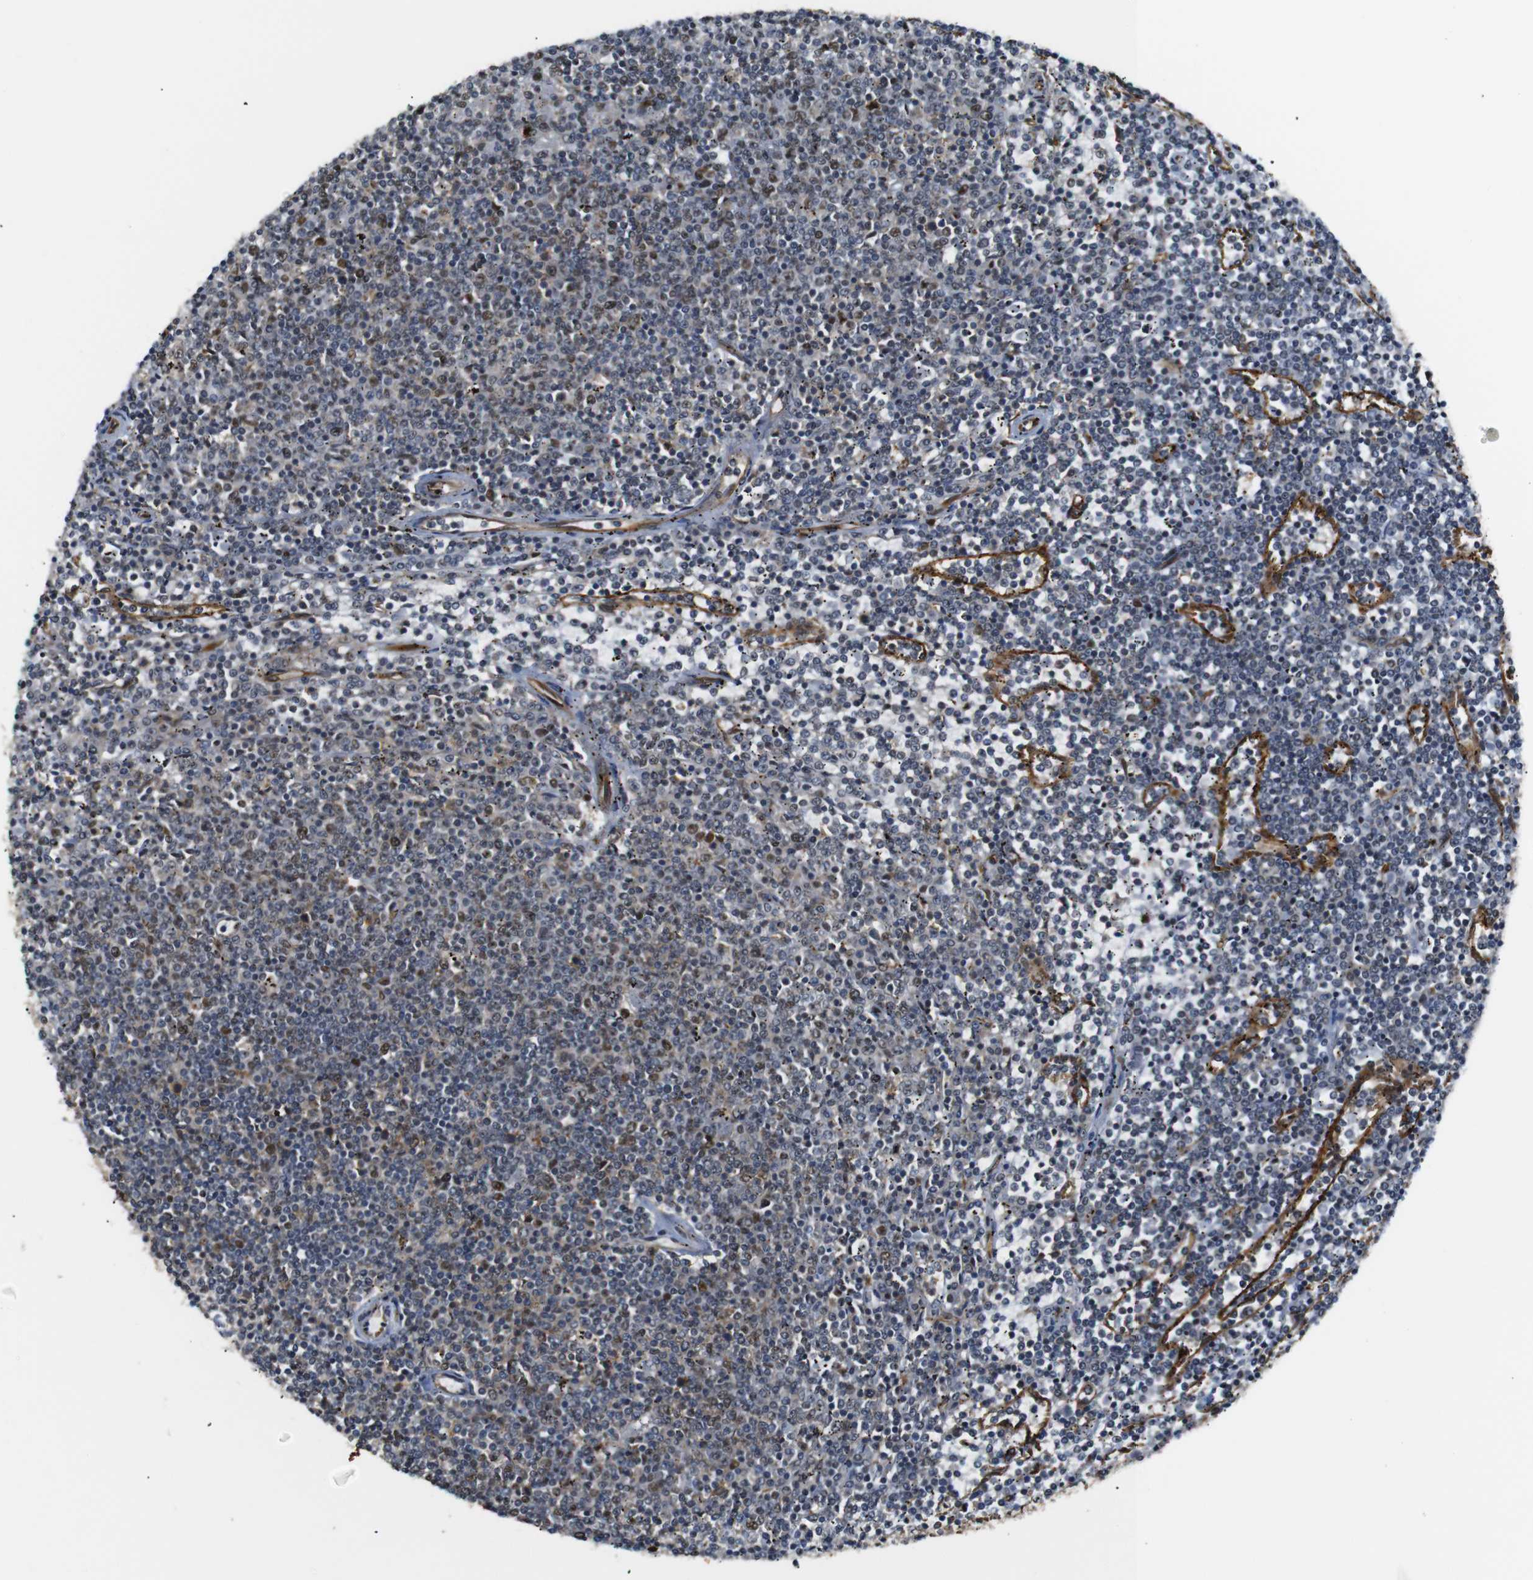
{"staining": {"intensity": "weak", "quantity": "25%-75%", "location": "nuclear"}, "tissue": "lymphoma", "cell_type": "Tumor cells", "image_type": "cancer", "snomed": [{"axis": "morphology", "description": "Malignant lymphoma, non-Hodgkin's type, Low grade"}, {"axis": "topography", "description": "Spleen"}], "caption": "Brown immunohistochemical staining in low-grade malignant lymphoma, non-Hodgkin's type exhibits weak nuclear expression in about 25%-75% of tumor cells. The staining was performed using DAB, with brown indicating positive protein expression. Nuclei are stained blue with hematoxylin.", "gene": "PARN", "patient": {"sex": "female", "age": 50}}